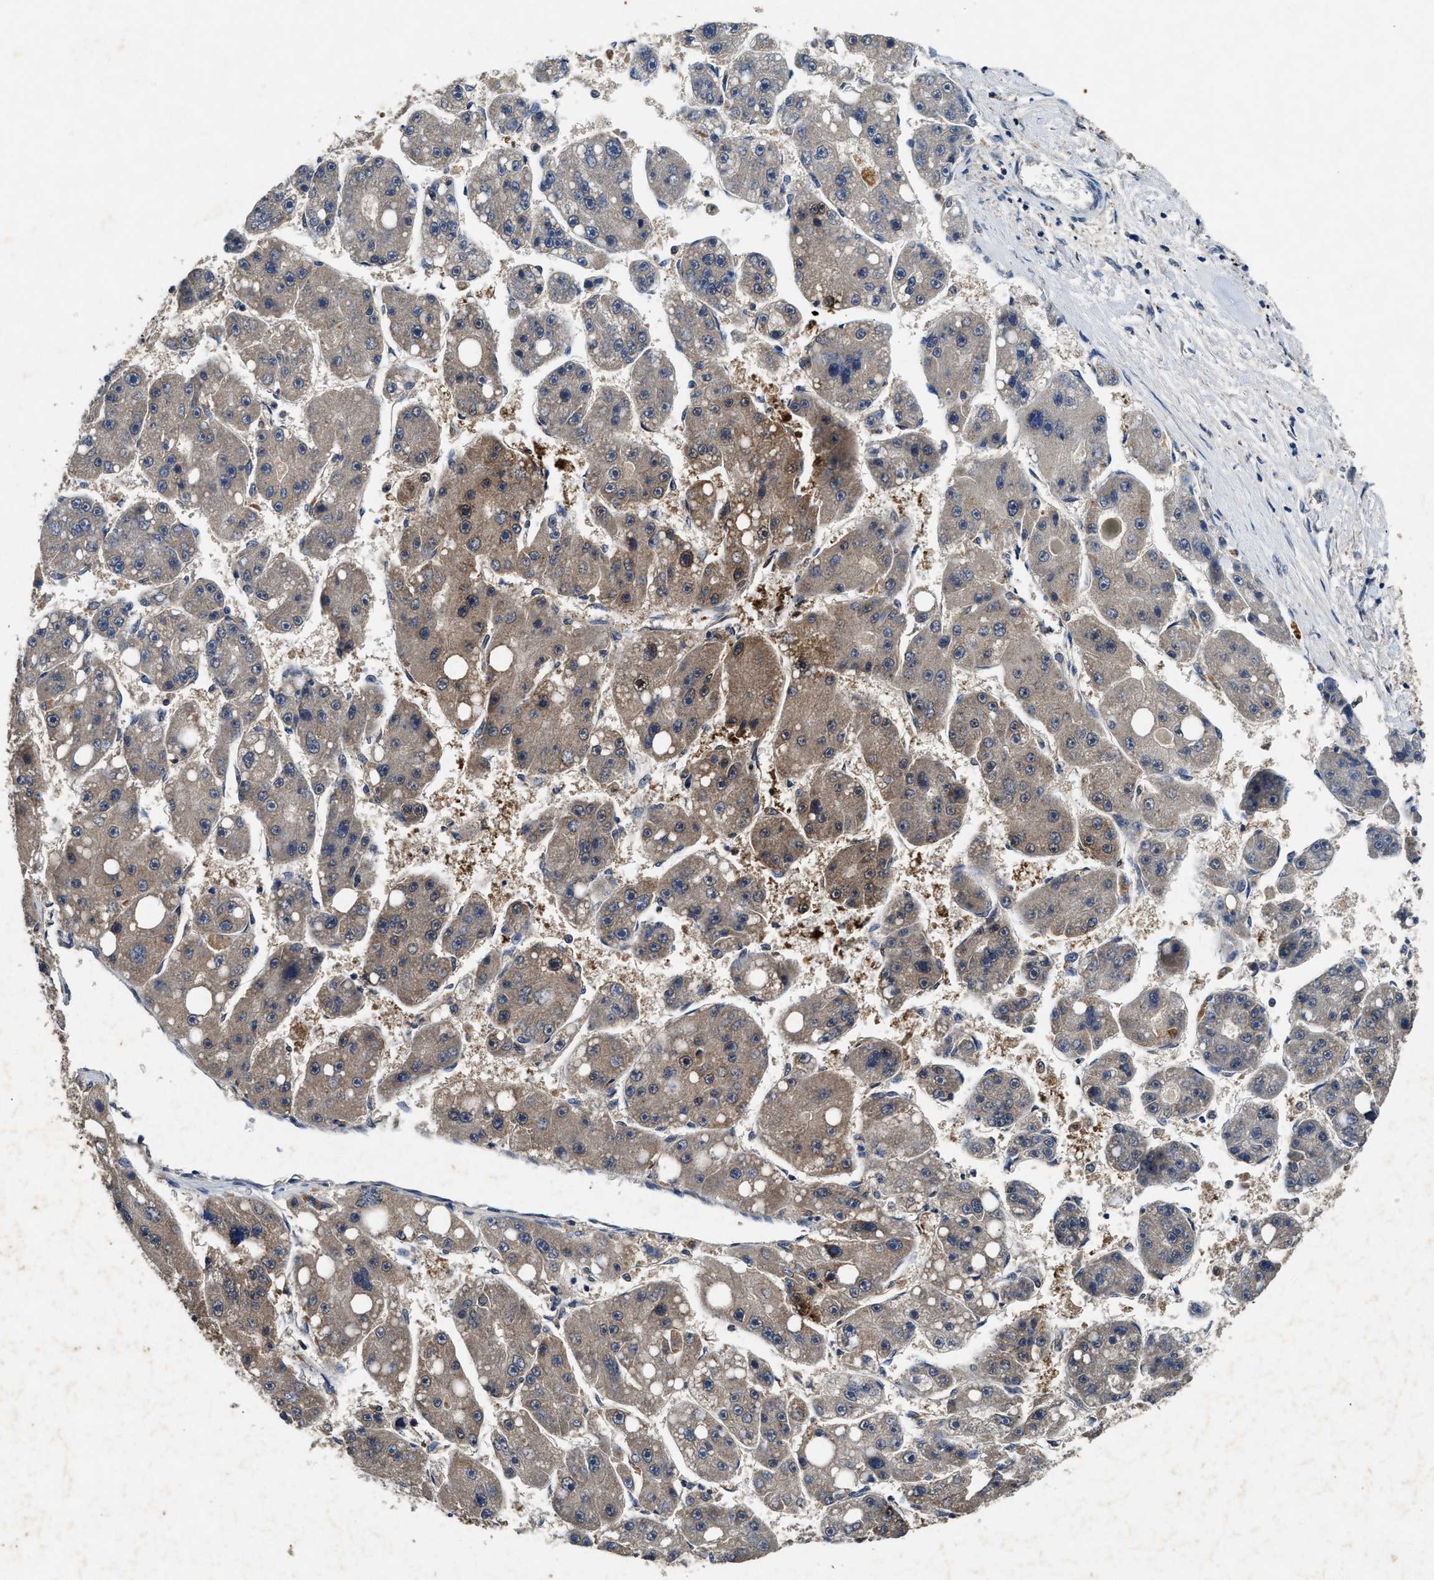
{"staining": {"intensity": "weak", "quantity": "<25%", "location": "cytoplasmic/membranous"}, "tissue": "liver cancer", "cell_type": "Tumor cells", "image_type": "cancer", "snomed": [{"axis": "morphology", "description": "Carcinoma, Hepatocellular, NOS"}, {"axis": "topography", "description": "Liver"}], "caption": "Immunohistochemical staining of human liver hepatocellular carcinoma exhibits no significant positivity in tumor cells. The staining is performed using DAB brown chromogen with nuclei counter-stained in using hematoxylin.", "gene": "PDAP1", "patient": {"sex": "female", "age": 61}}